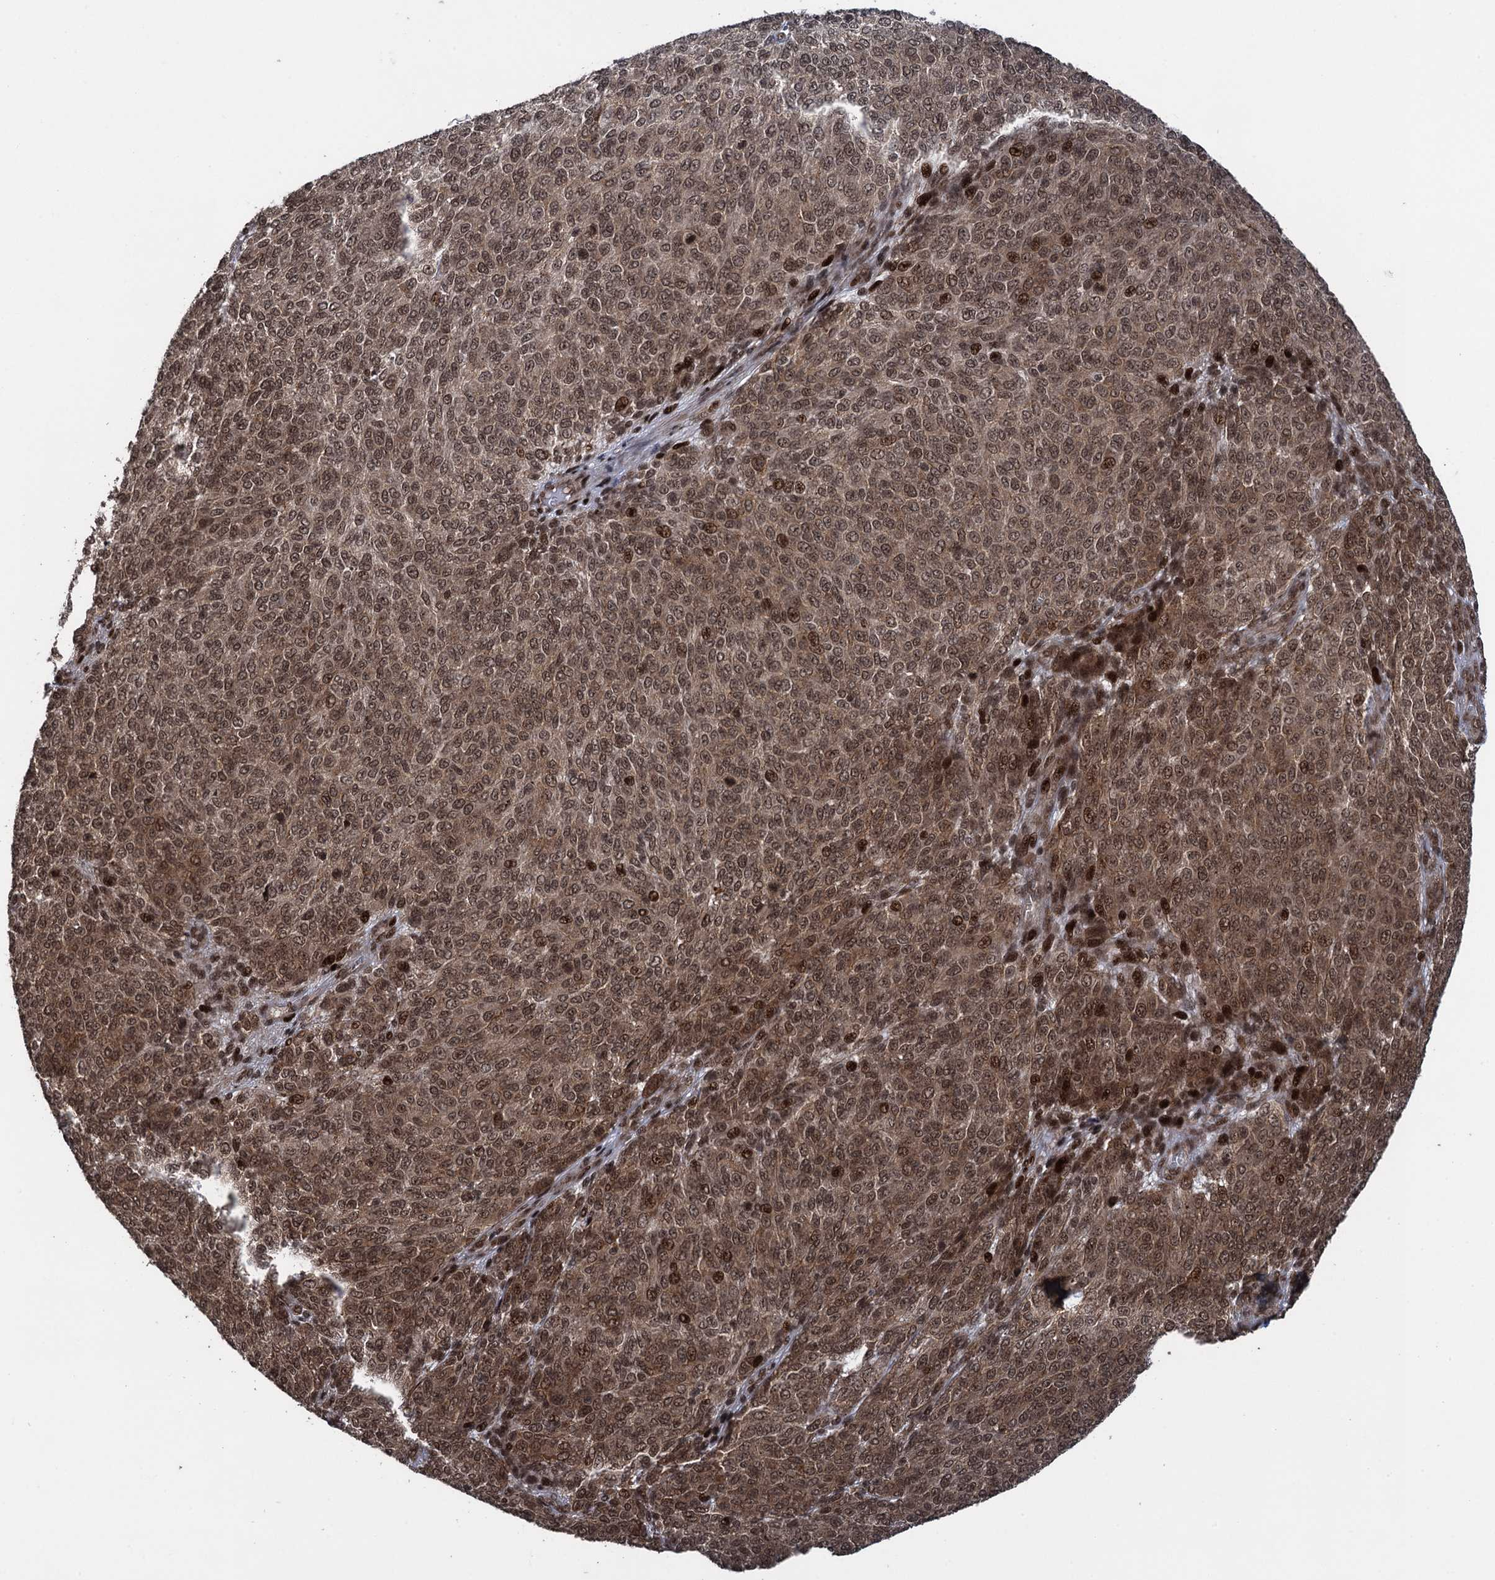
{"staining": {"intensity": "moderate", "quantity": ">75%", "location": "cytoplasmic/membranous,nuclear"}, "tissue": "melanoma", "cell_type": "Tumor cells", "image_type": "cancer", "snomed": [{"axis": "morphology", "description": "Malignant melanoma, NOS"}, {"axis": "topography", "description": "Skin"}], "caption": "Immunohistochemistry (IHC) micrograph of human malignant melanoma stained for a protein (brown), which displays medium levels of moderate cytoplasmic/membranous and nuclear staining in about >75% of tumor cells.", "gene": "ZNF169", "patient": {"sex": "male", "age": 49}}